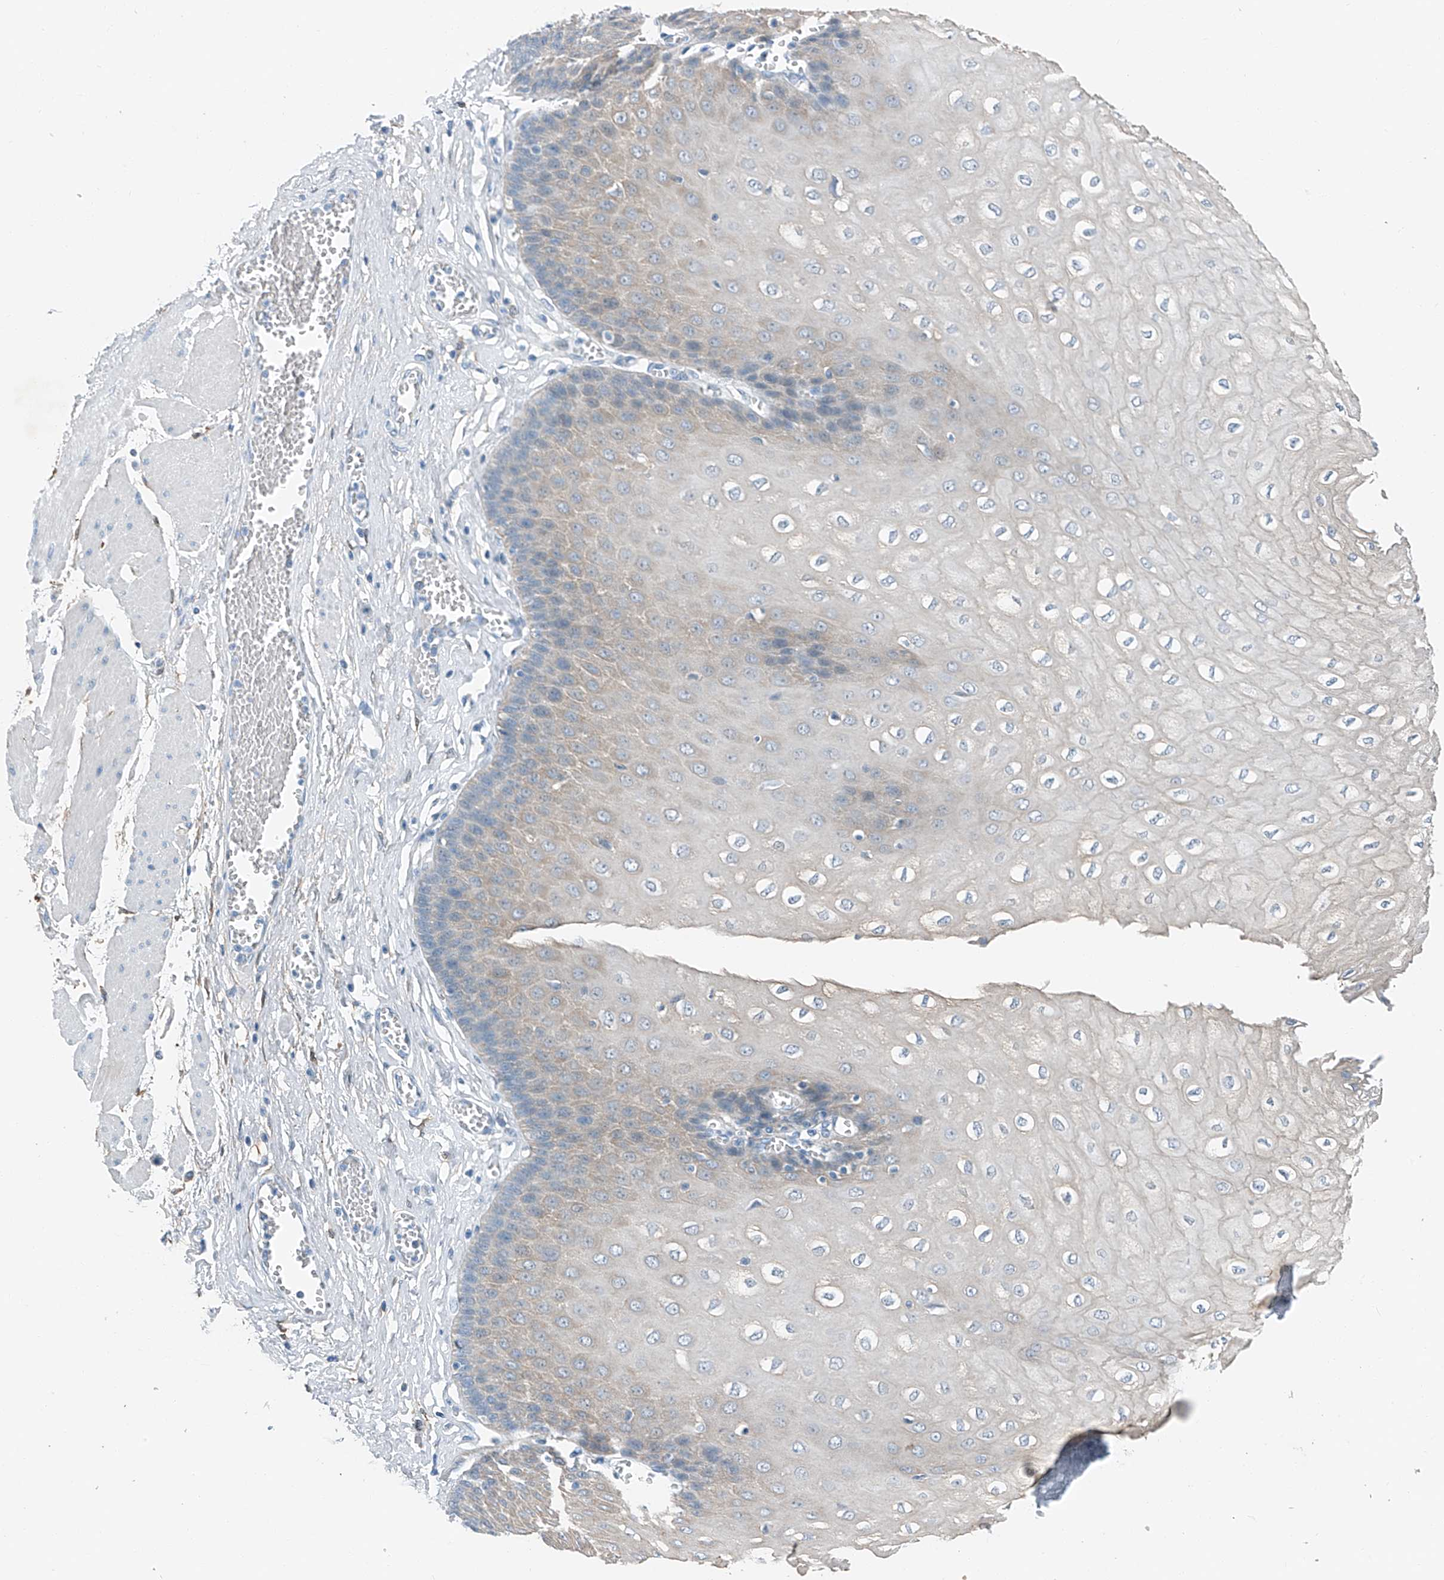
{"staining": {"intensity": "weak", "quantity": "<25%", "location": "cytoplasmic/membranous"}, "tissue": "esophagus", "cell_type": "Squamous epithelial cells", "image_type": "normal", "snomed": [{"axis": "morphology", "description": "Normal tissue, NOS"}, {"axis": "topography", "description": "Esophagus"}], "caption": "Immunohistochemistry of unremarkable esophagus demonstrates no staining in squamous epithelial cells. (DAB immunohistochemistry (IHC), high magnification).", "gene": "MDGA1", "patient": {"sex": "male", "age": 60}}